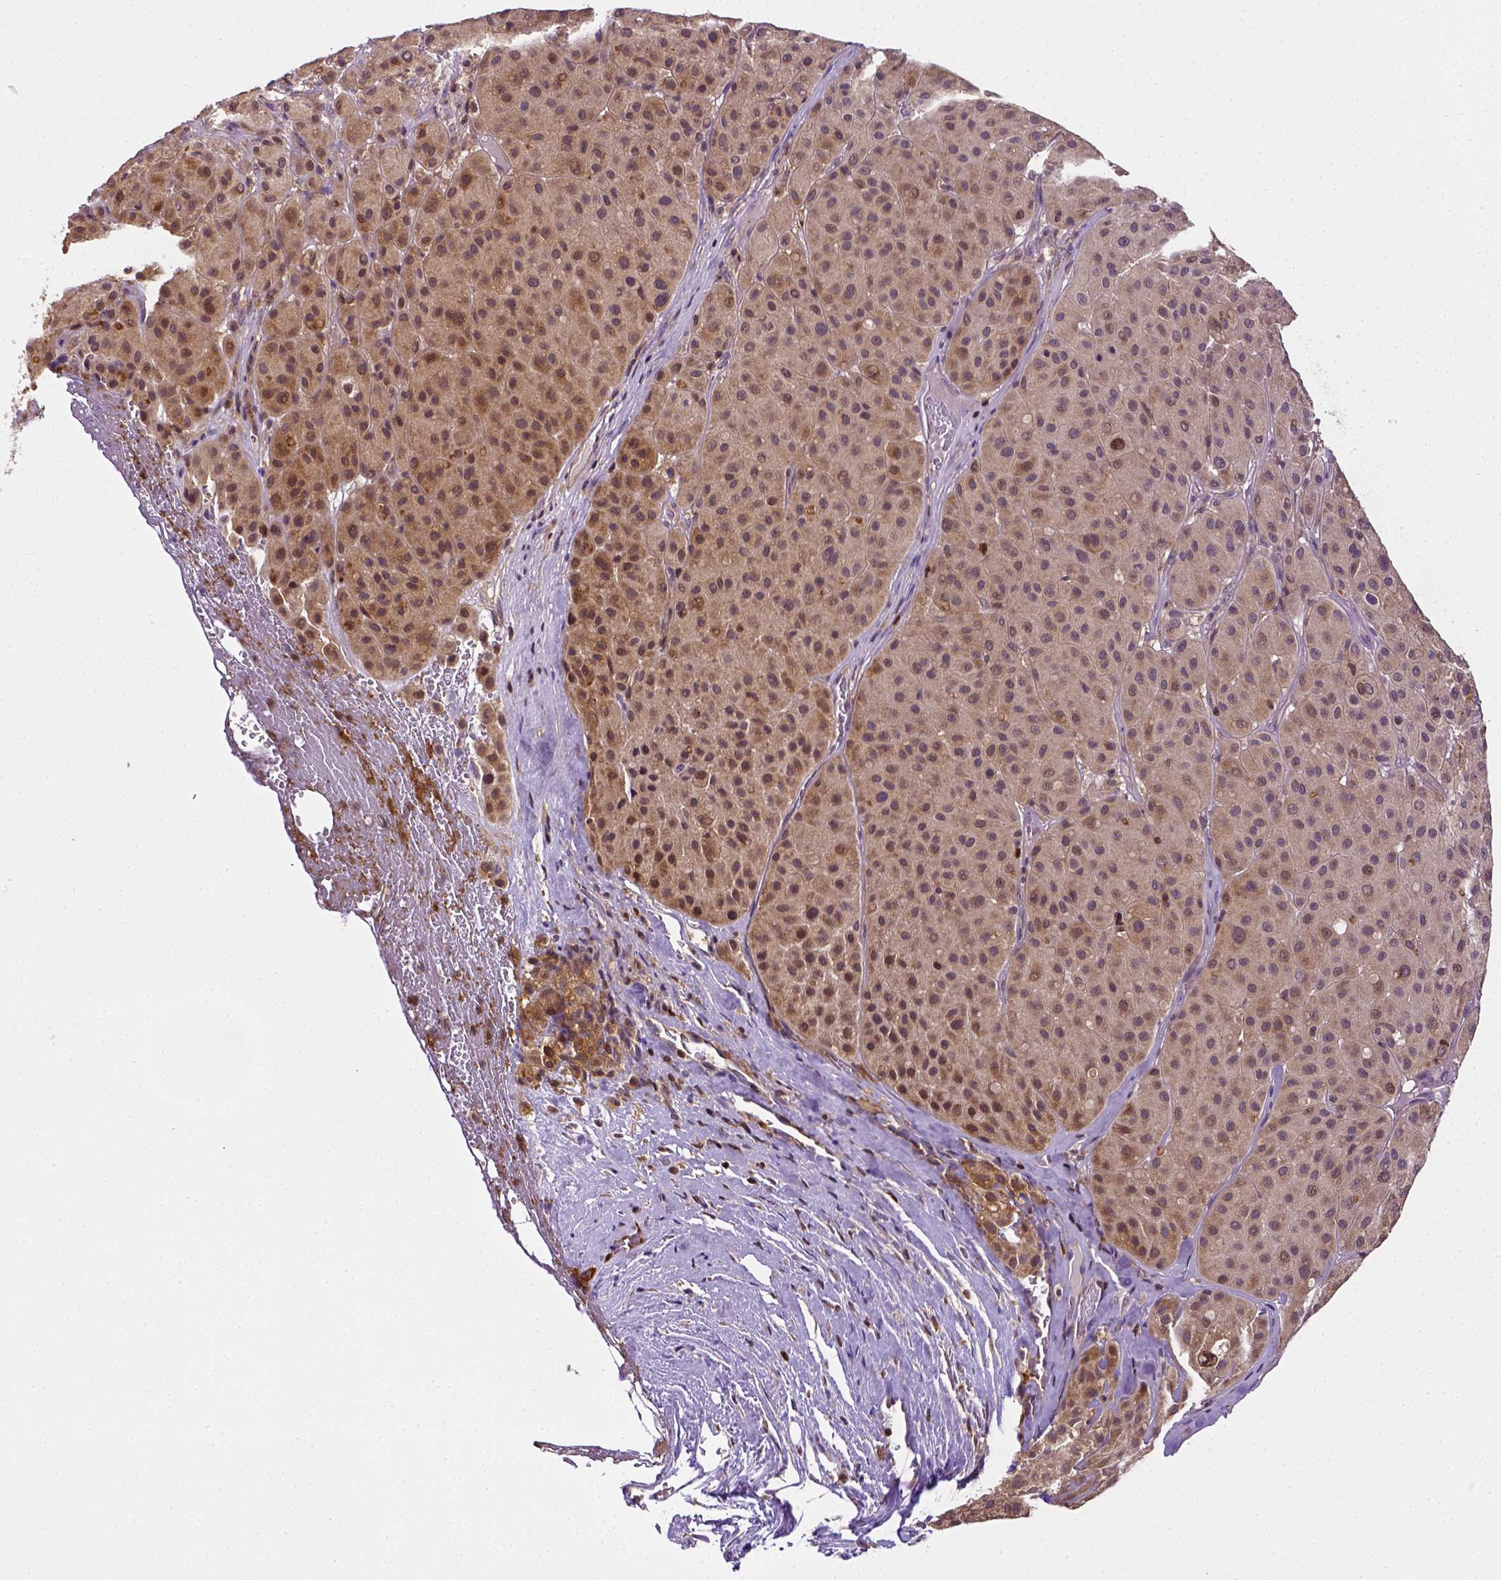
{"staining": {"intensity": "moderate", "quantity": ">75%", "location": "cytoplasmic/membranous"}, "tissue": "melanoma", "cell_type": "Tumor cells", "image_type": "cancer", "snomed": [{"axis": "morphology", "description": "Malignant melanoma, Metastatic site"}, {"axis": "topography", "description": "Smooth muscle"}], "caption": "Immunohistochemical staining of human melanoma exhibits medium levels of moderate cytoplasmic/membranous protein staining in about >75% of tumor cells.", "gene": "MATK", "patient": {"sex": "male", "age": 41}}